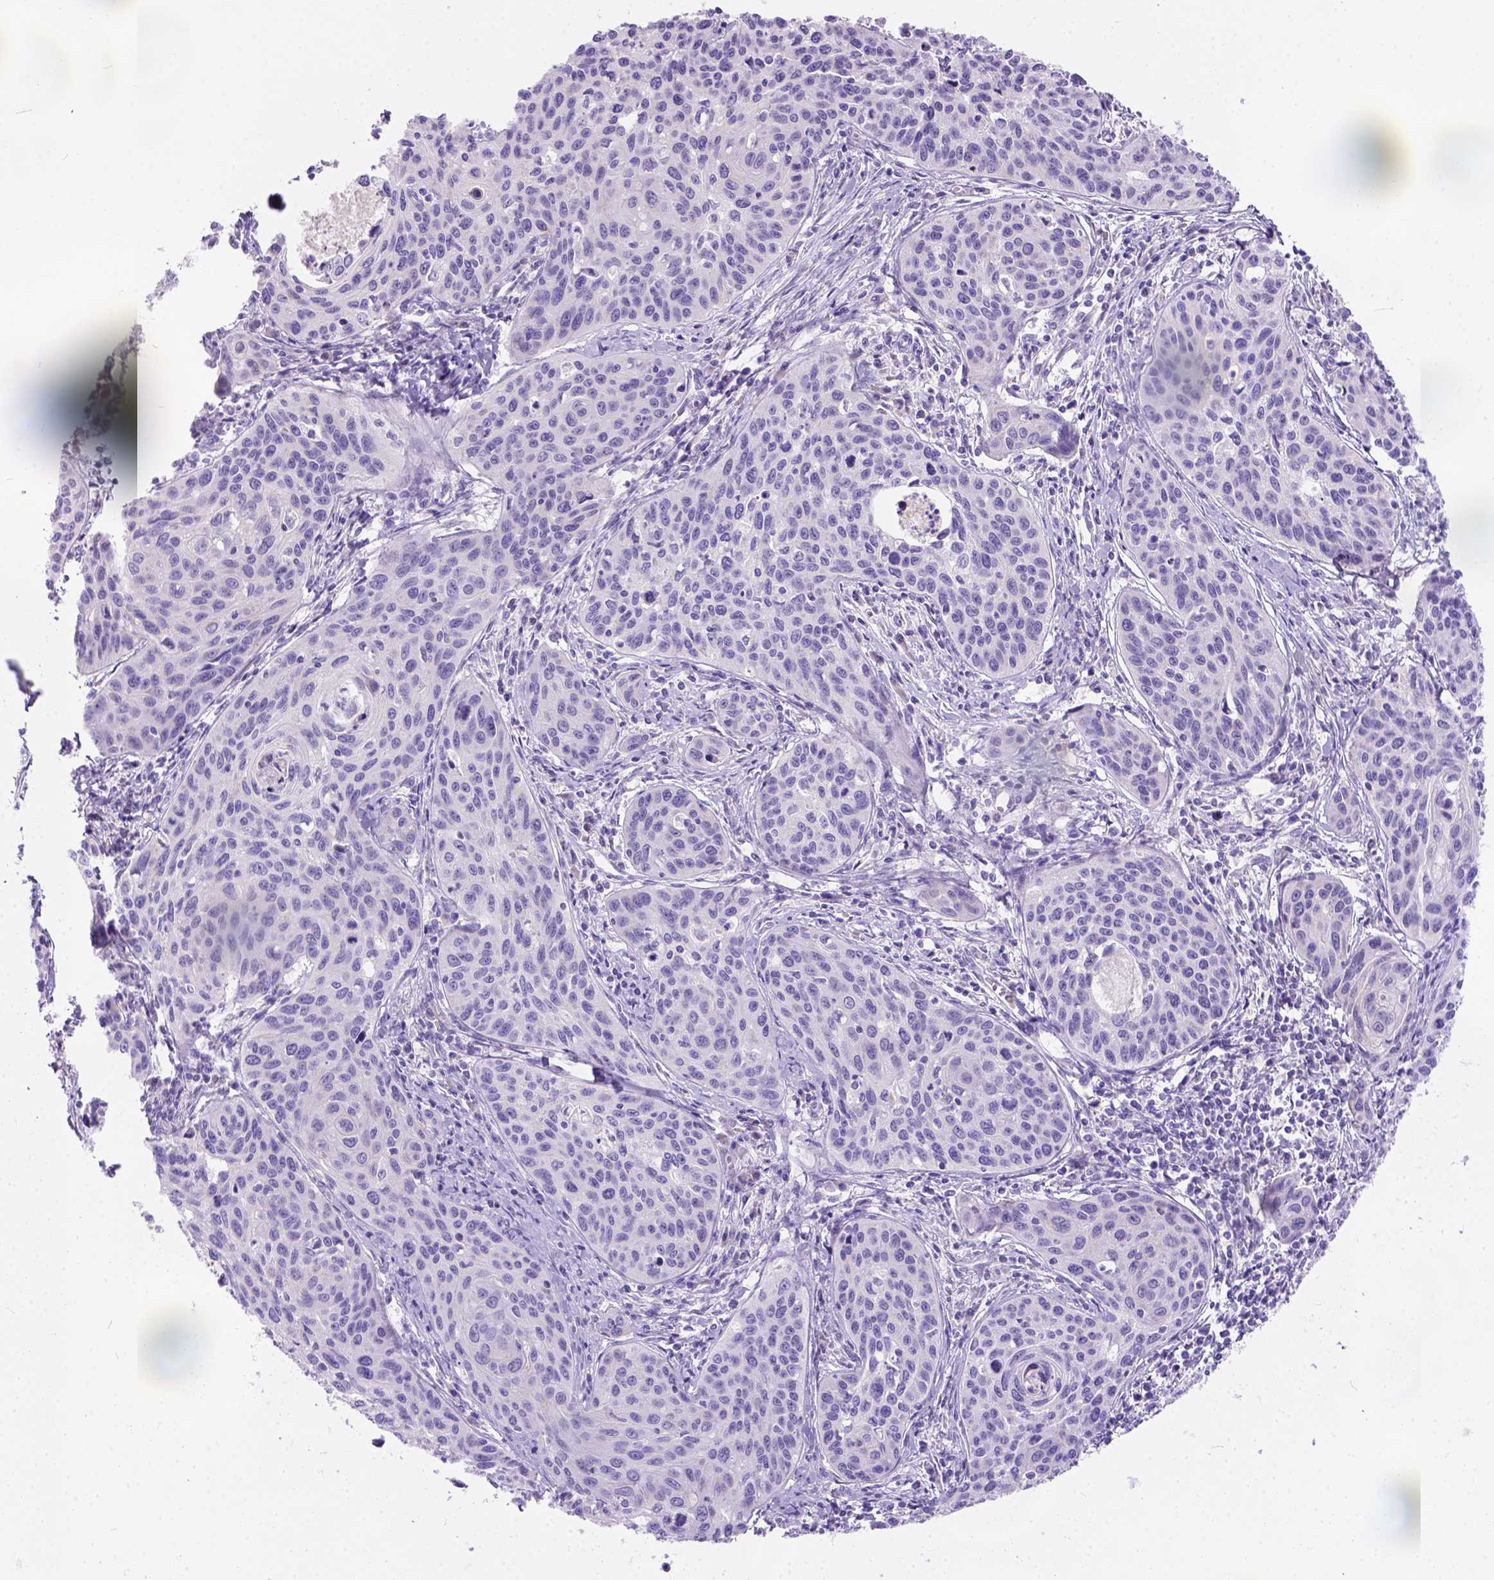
{"staining": {"intensity": "negative", "quantity": "none", "location": "none"}, "tissue": "cervical cancer", "cell_type": "Tumor cells", "image_type": "cancer", "snomed": [{"axis": "morphology", "description": "Squamous cell carcinoma, NOS"}, {"axis": "topography", "description": "Cervix"}], "caption": "Tumor cells are negative for protein expression in human cervical cancer. (DAB immunohistochemistry (IHC) visualized using brightfield microscopy, high magnification).", "gene": "PHF7", "patient": {"sex": "female", "age": 31}}